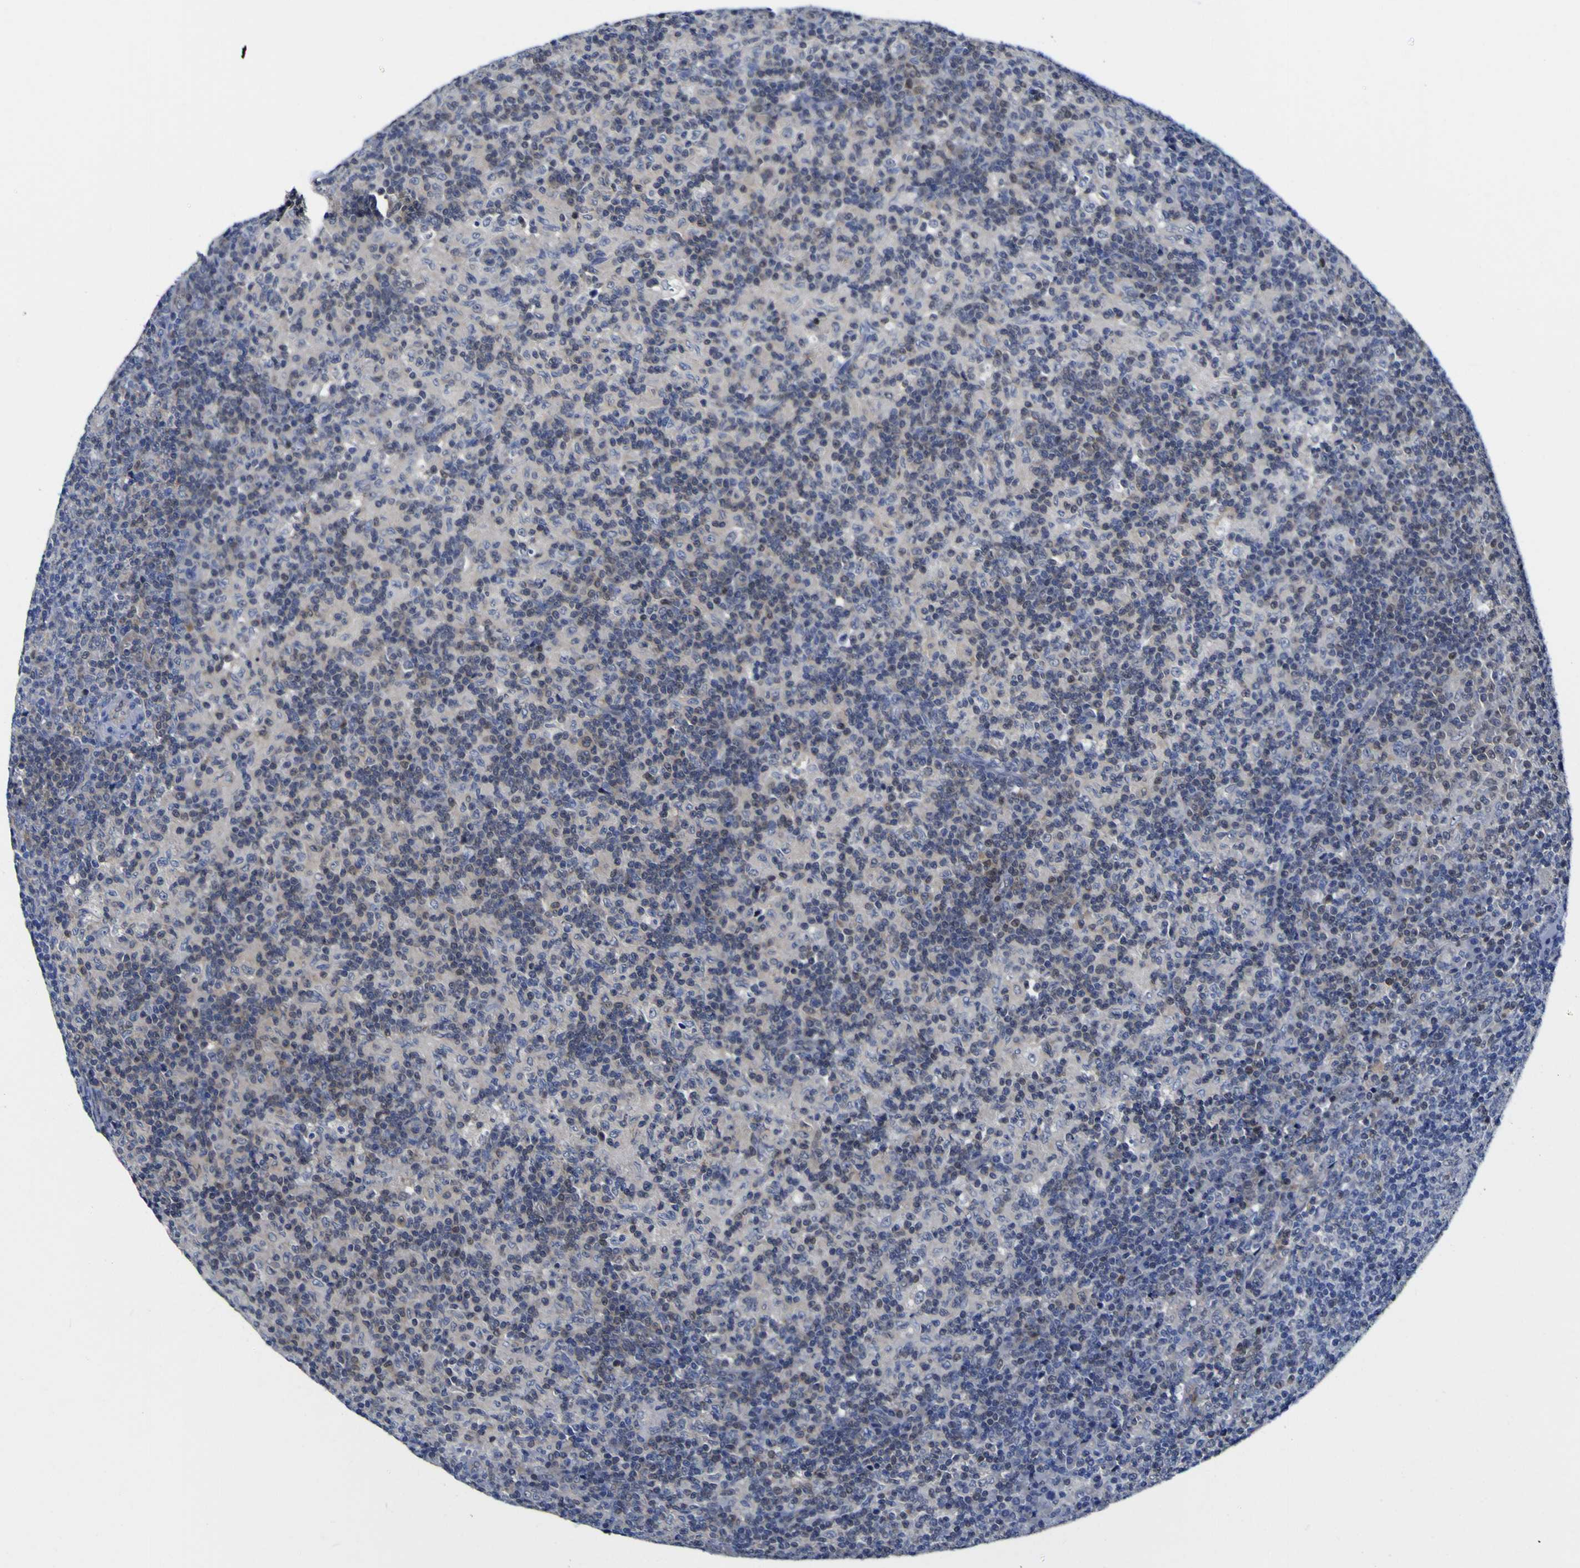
{"staining": {"intensity": "weak", "quantity": "25%-75%", "location": "cytoplasmic/membranous,nuclear"}, "tissue": "lymph node", "cell_type": "Germinal center cells", "image_type": "normal", "snomed": [{"axis": "morphology", "description": "Normal tissue, NOS"}, {"axis": "morphology", "description": "Inflammation, NOS"}, {"axis": "topography", "description": "Lymph node"}], "caption": "A photomicrograph of human lymph node stained for a protein exhibits weak cytoplasmic/membranous,nuclear brown staining in germinal center cells. (DAB IHC, brown staining for protein, blue staining for nuclei).", "gene": "CASP6", "patient": {"sex": "male", "age": 55}}